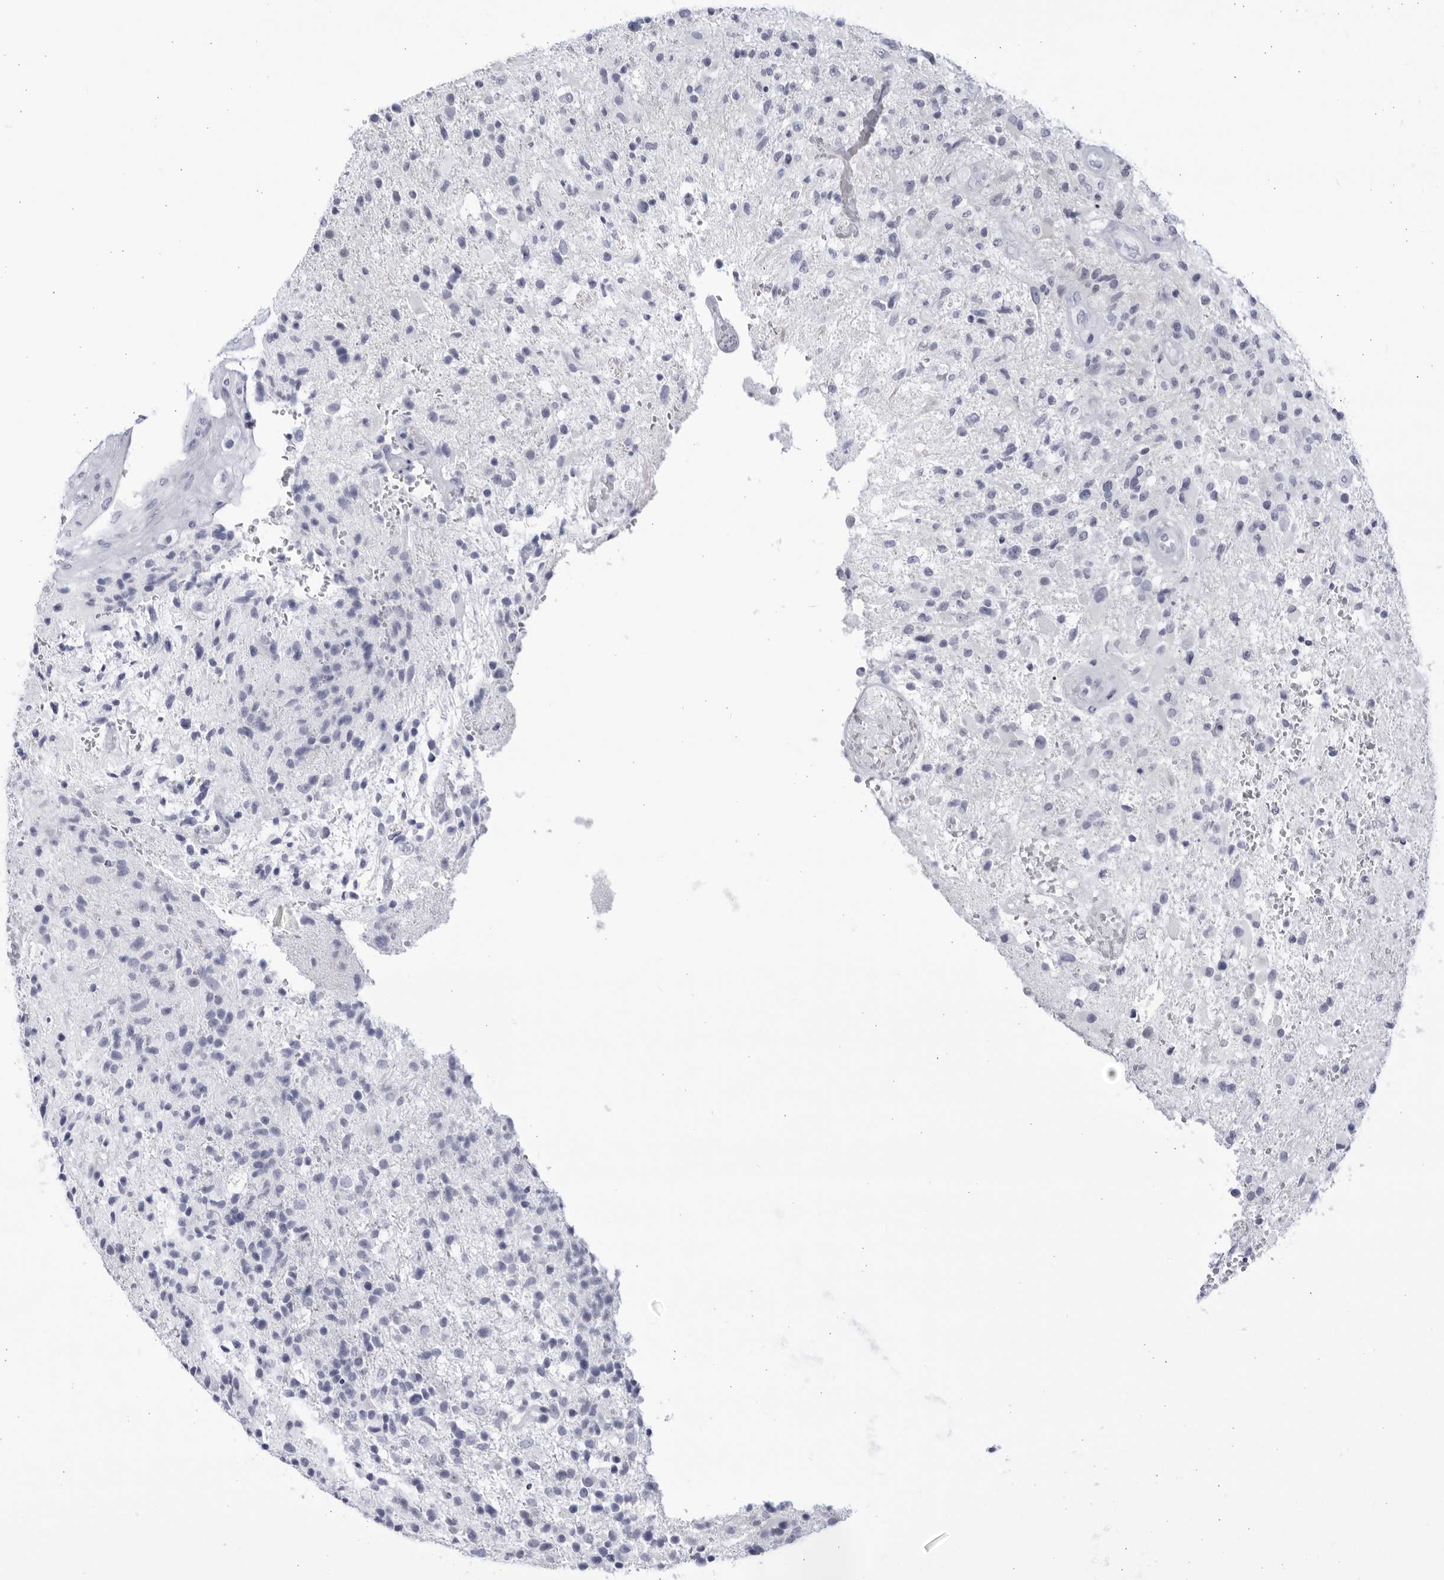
{"staining": {"intensity": "negative", "quantity": "none", "location": "none"}, "tissue": "glioma", "cell_type": "Tumor cells", "image_type": "cancer", "snomed": [{"axis": "morphology", "description": "Glioma, malignant, High grade"}, {"axis": "topography", "description": "Brain"}], "caption": "Tumor cells are negative for brown protein staining in glioma.", "gene": "CCDC181", "patient": {"sex": "male", "age": 72}}